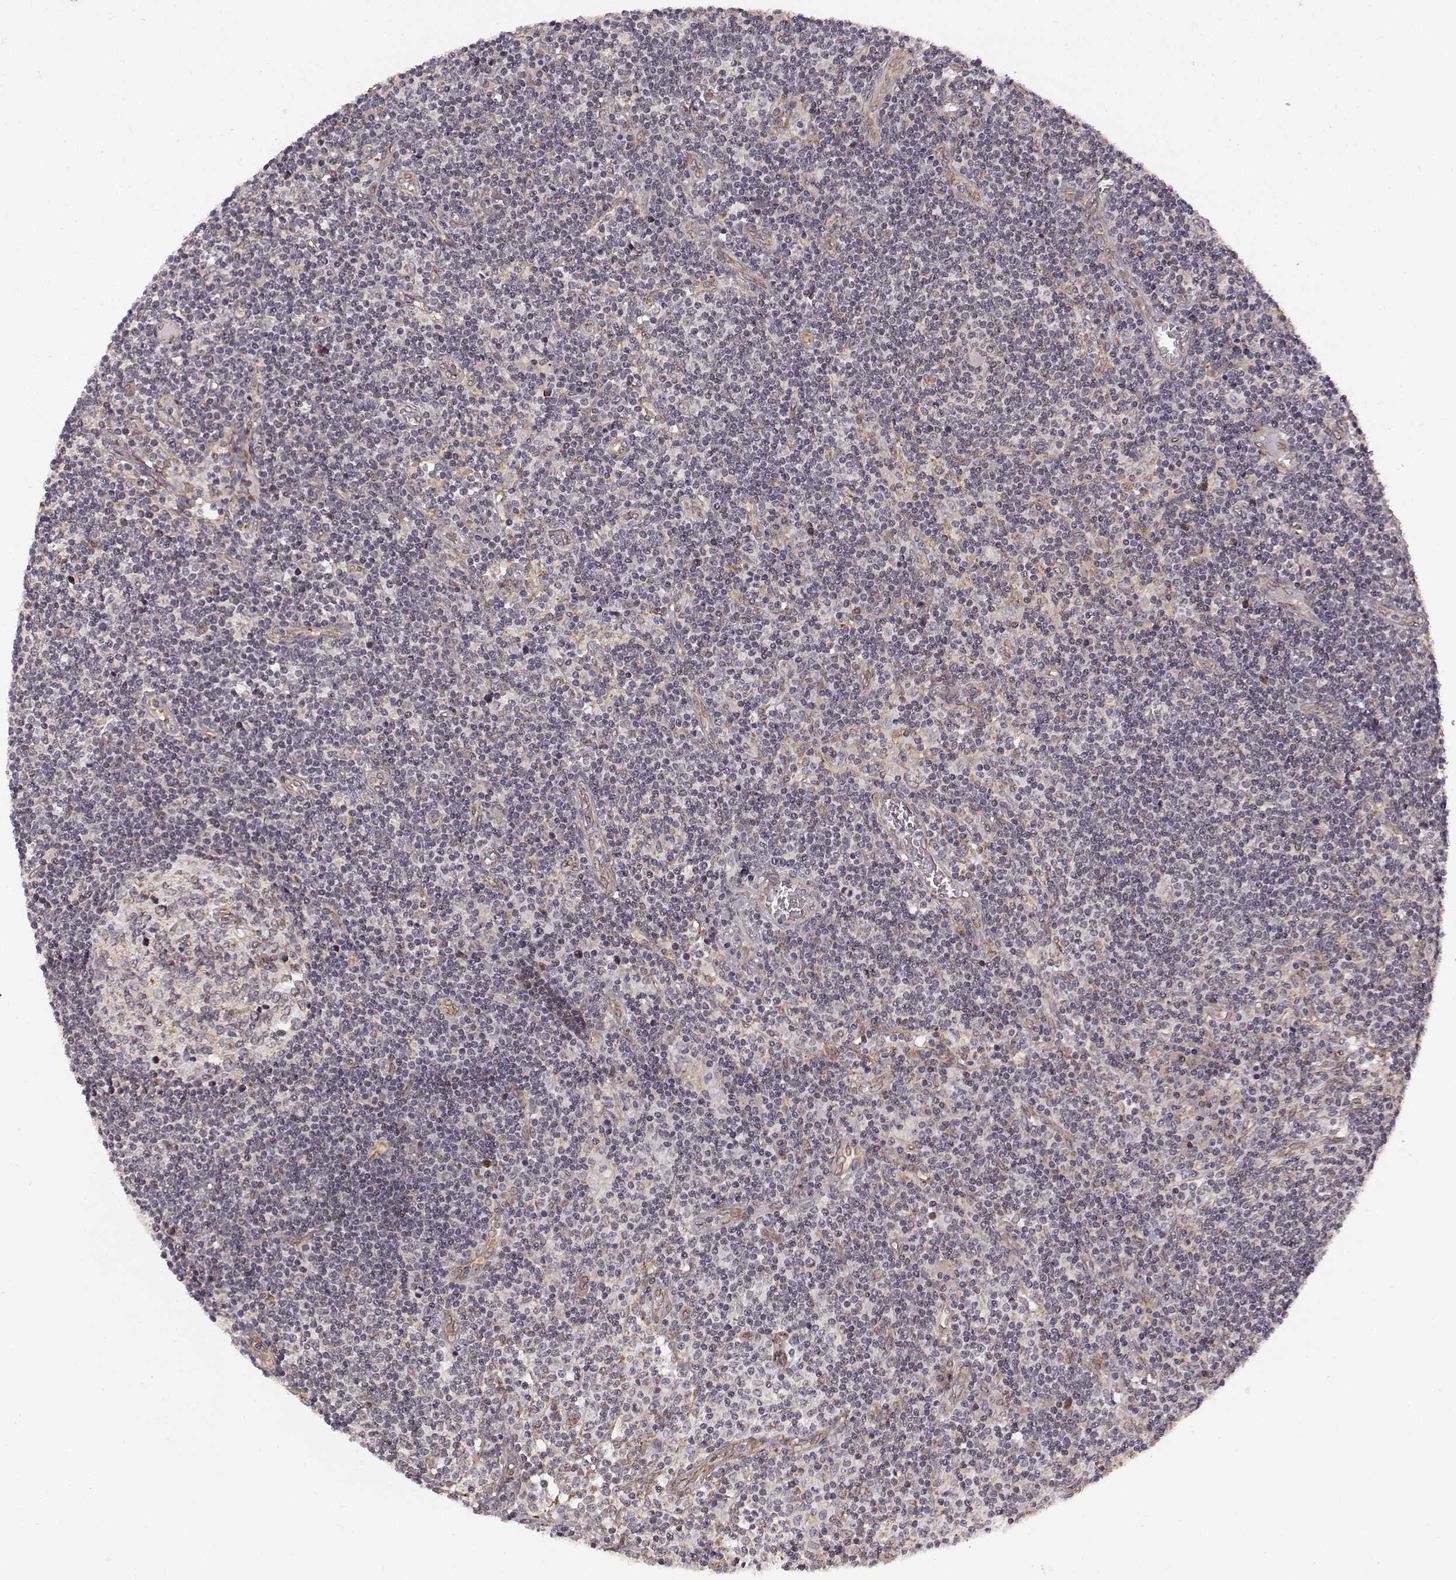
{"staining": {"intensity": "negative", "quantity": "none", "location": "none"}, "tissue": "lymph node", "cell_type": "Germinal center cells", "image_type": "normal", "snomed": [{"axis": "morphology", "description": "Normal tissue, NOS"}, {"axis": "topography", "description": "Lymph node"}], "caption": "Lymph node stained for a protein using IHC demonstrates no expression germinal center cells.", "gene": "TMEM14A", "patient": {"sex": "female", "age": 72}}